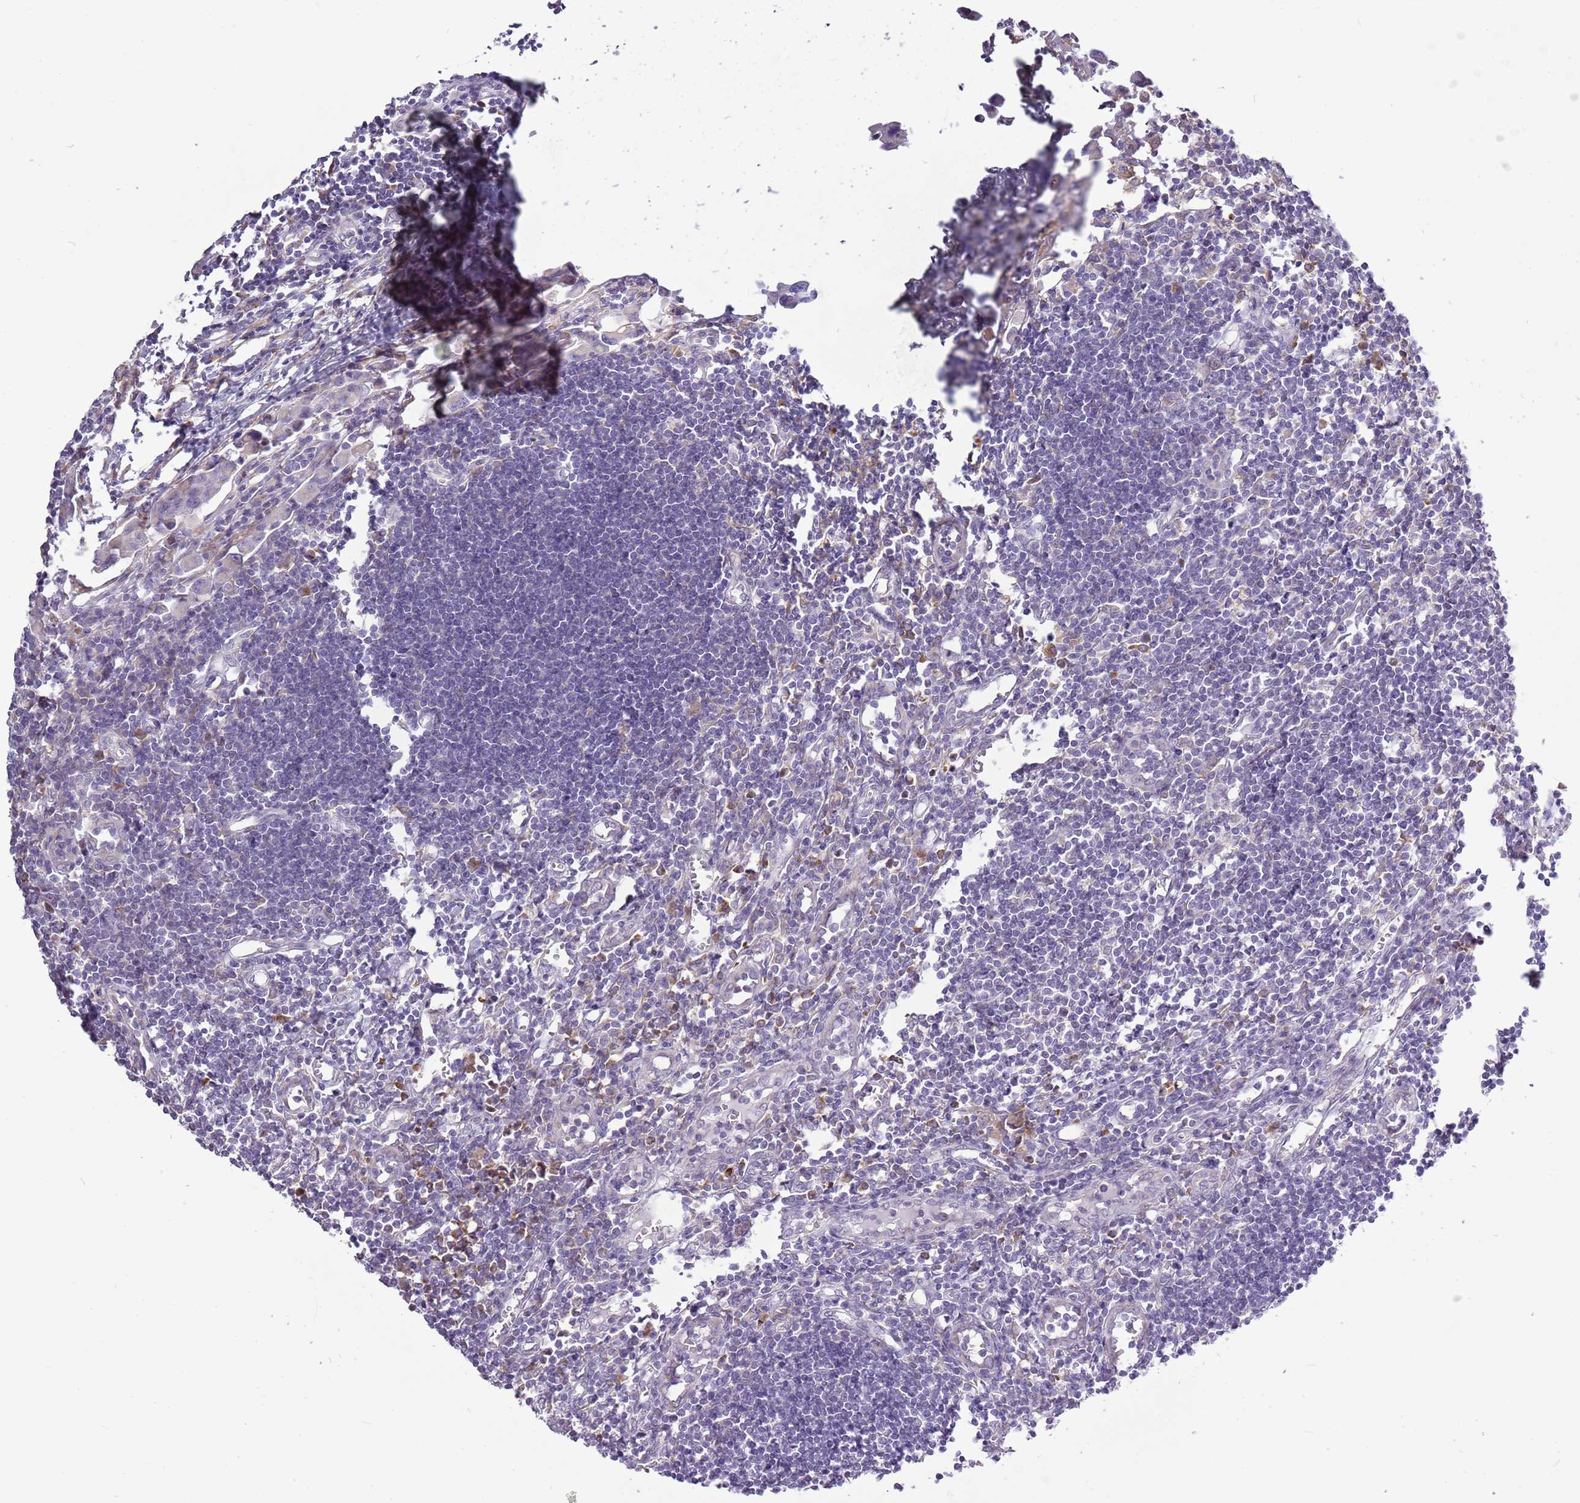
{"staining": {"intensity": "negative", "quantity": "none", "location": "none"}, "tissue": "lymph node", "cell_type": "Germinal center cells", "image_type": "normal", "snomed": [{"axis": "morphology", "description": "Normal tissue, NOS"}, {"axis": "morphology", "description": "Malignant melanoma, Metastatic site"}, {"axis": "topography", "description": "Lymph node"}], "caption": "This image is of unremarkable lymph node stained with IHC to label a protein in brown with the nuclei are counter-stained blue. There is no staining in germinal center cells.", "gene": "TMED10", "patient": {"sex": "male", "age": 41}}